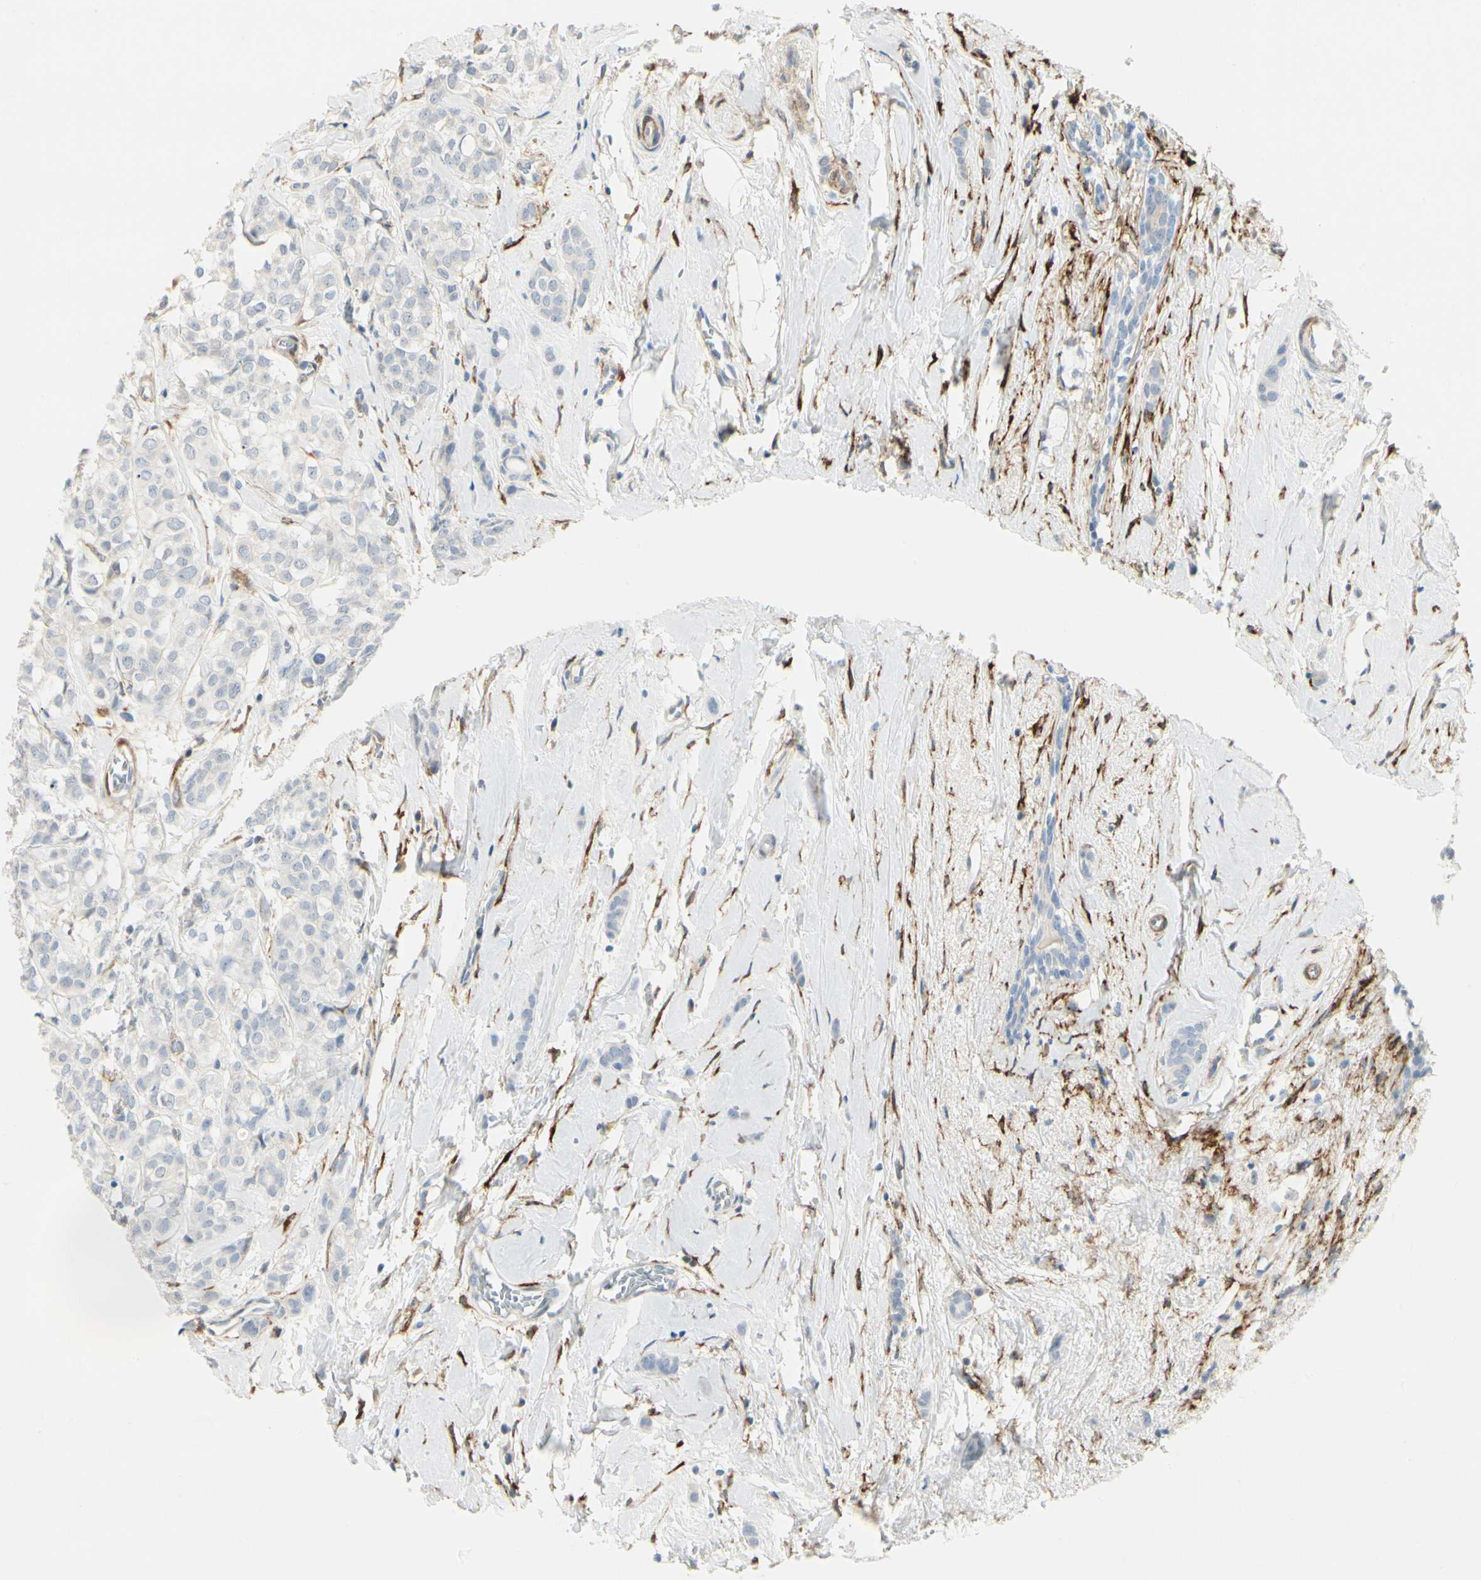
{"staining": {"intensity": "negative", "quantity": "none", "location": "none"}, "tissue": "breast cancer", "cell_type": "Tumor cells", "image_type": "cancer", "snomed": [{"axis": "morphology", "description": "Lobular carcinoma"}, {"axis": "topography", "description": "Breast"}], "caption": "Tumor cells show no significant protein staining in lobular carcinoma (breast).", "gene": "AMPH", "patient": {"sex": "female", "age": 60}}